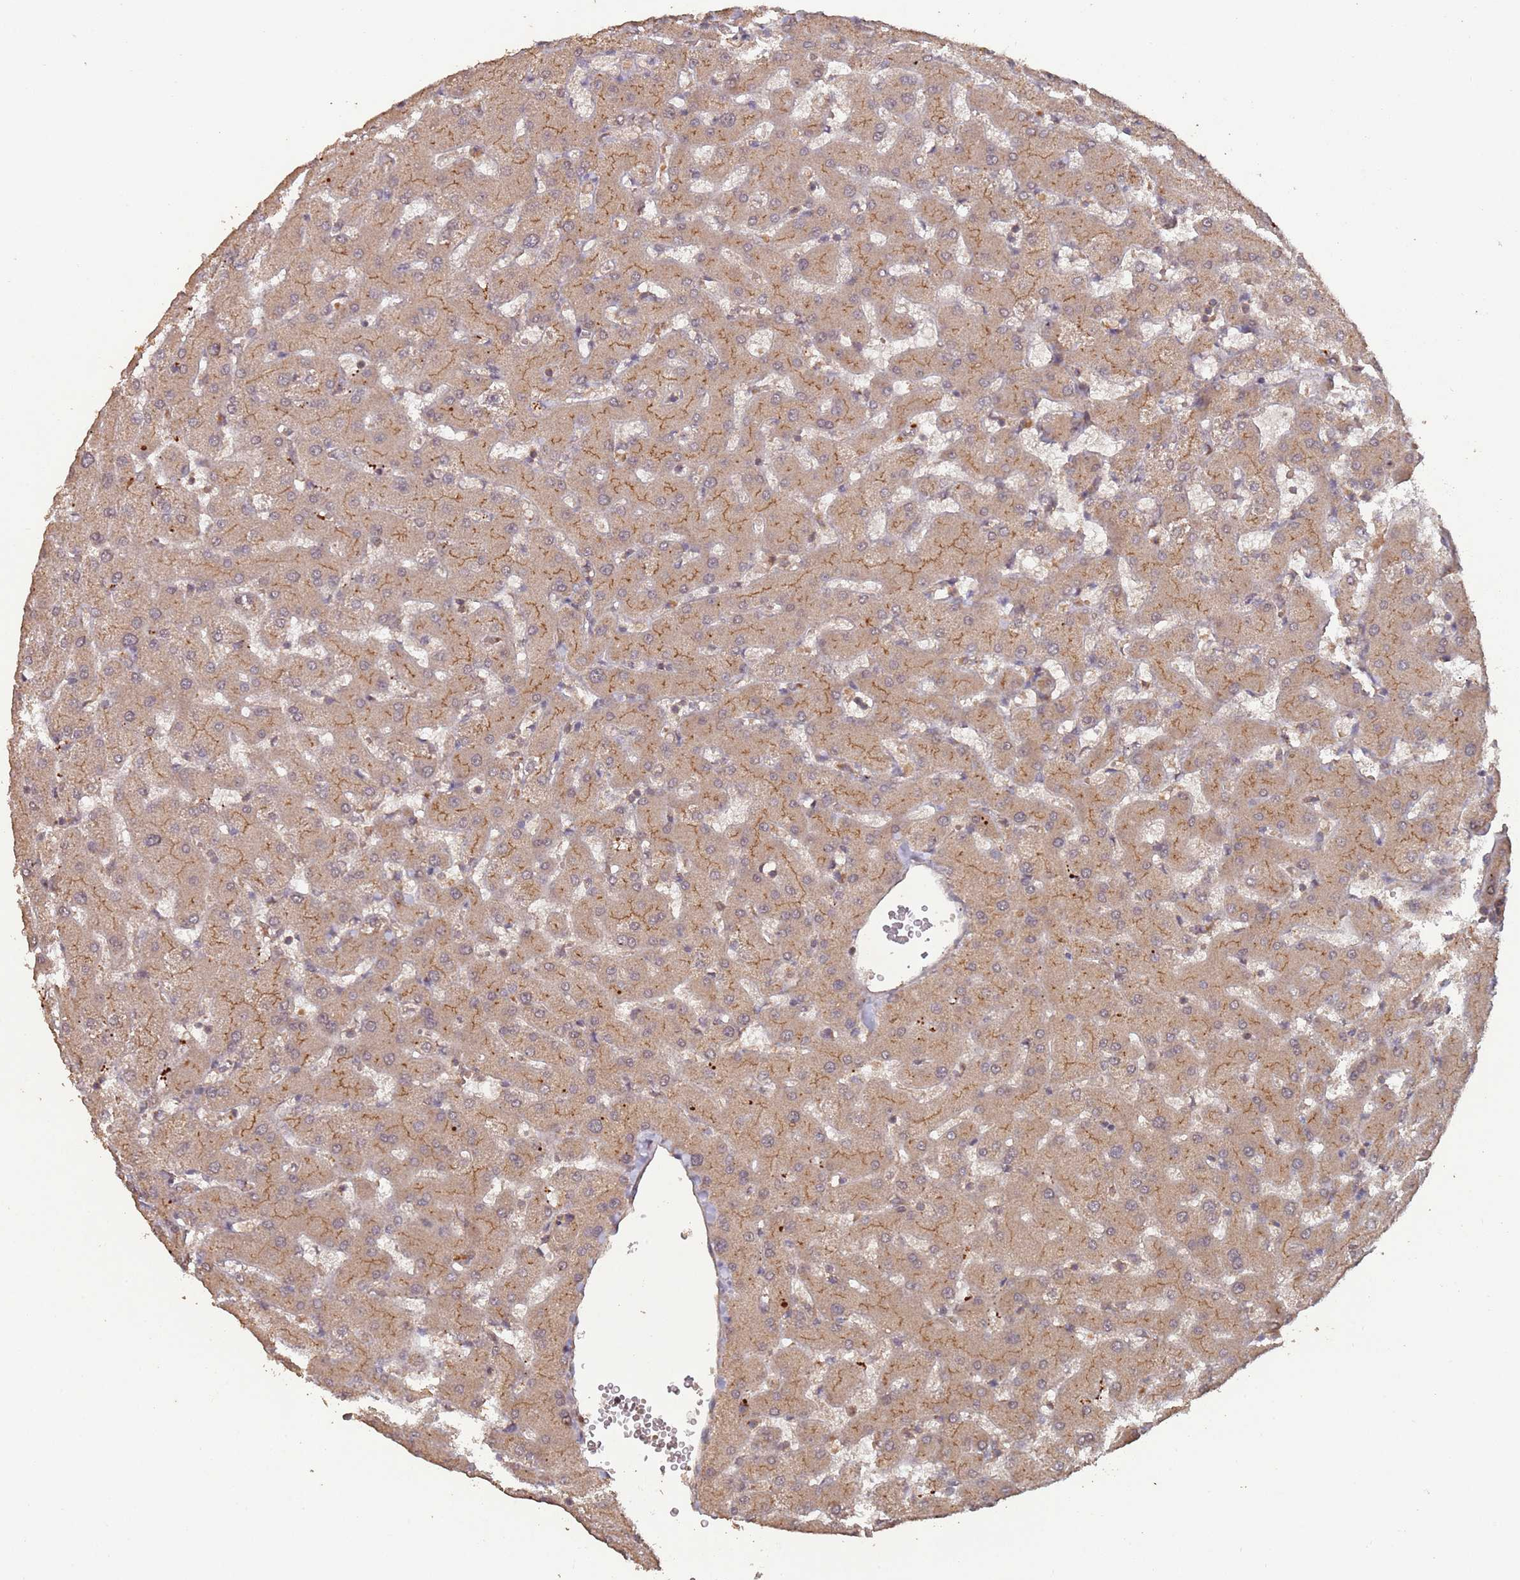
{"staining": {"intensity": "weak", "quantity": "<25%", "location": "cytoplasmic/membranous"}, "tissue": "liver", "cell_type": "Cholangiocytes", "image_type": "normal", "snomed": [{"axis": "morphology", "description": "Normal tissue, NOS"}, {"axis": "topography", "description": "Liver"}], "caption": "The histopathology image displays no significant positivity in cholangiocytes of liver.", "gene": "FRAT1", "patient": {"sex": "female", "age": 63}}